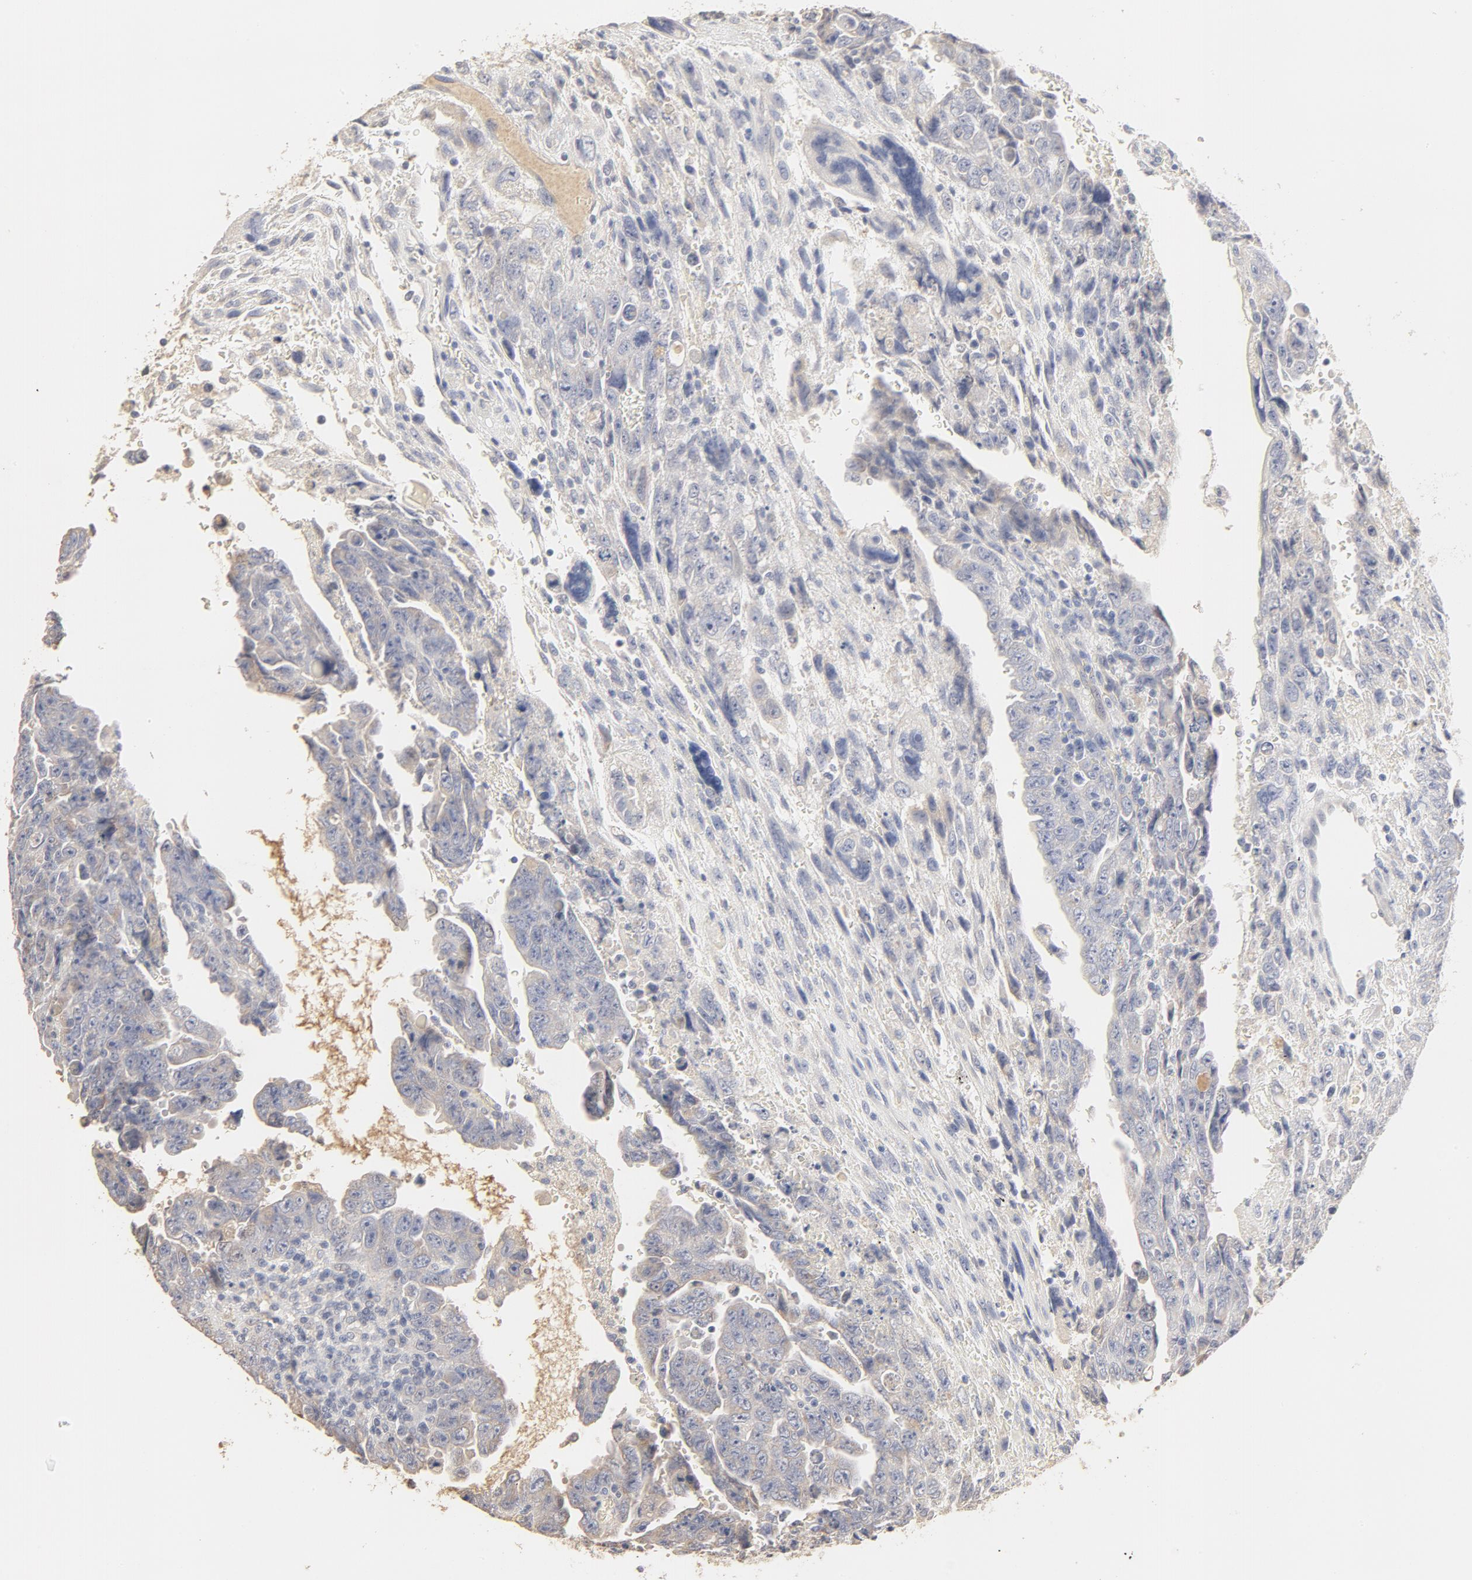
{"staining": {"intensity": "negative", "quantity": "none", "location": "none"}, "tissue": "testis cancer", "cell_type": "Tumor cells", "image_type": "cancer", "snomed": [{"axis": "morphology", "description": "Carcinoma, Embryonal, NOS"}, {"axis": "topography", "description": "Testis"}], "caption": "Tumor cells are negative for protein expression in human embryonal carcinoma (testis).", "gene": "FCGBP", "patient": {"sex": "male", "age": 28}}